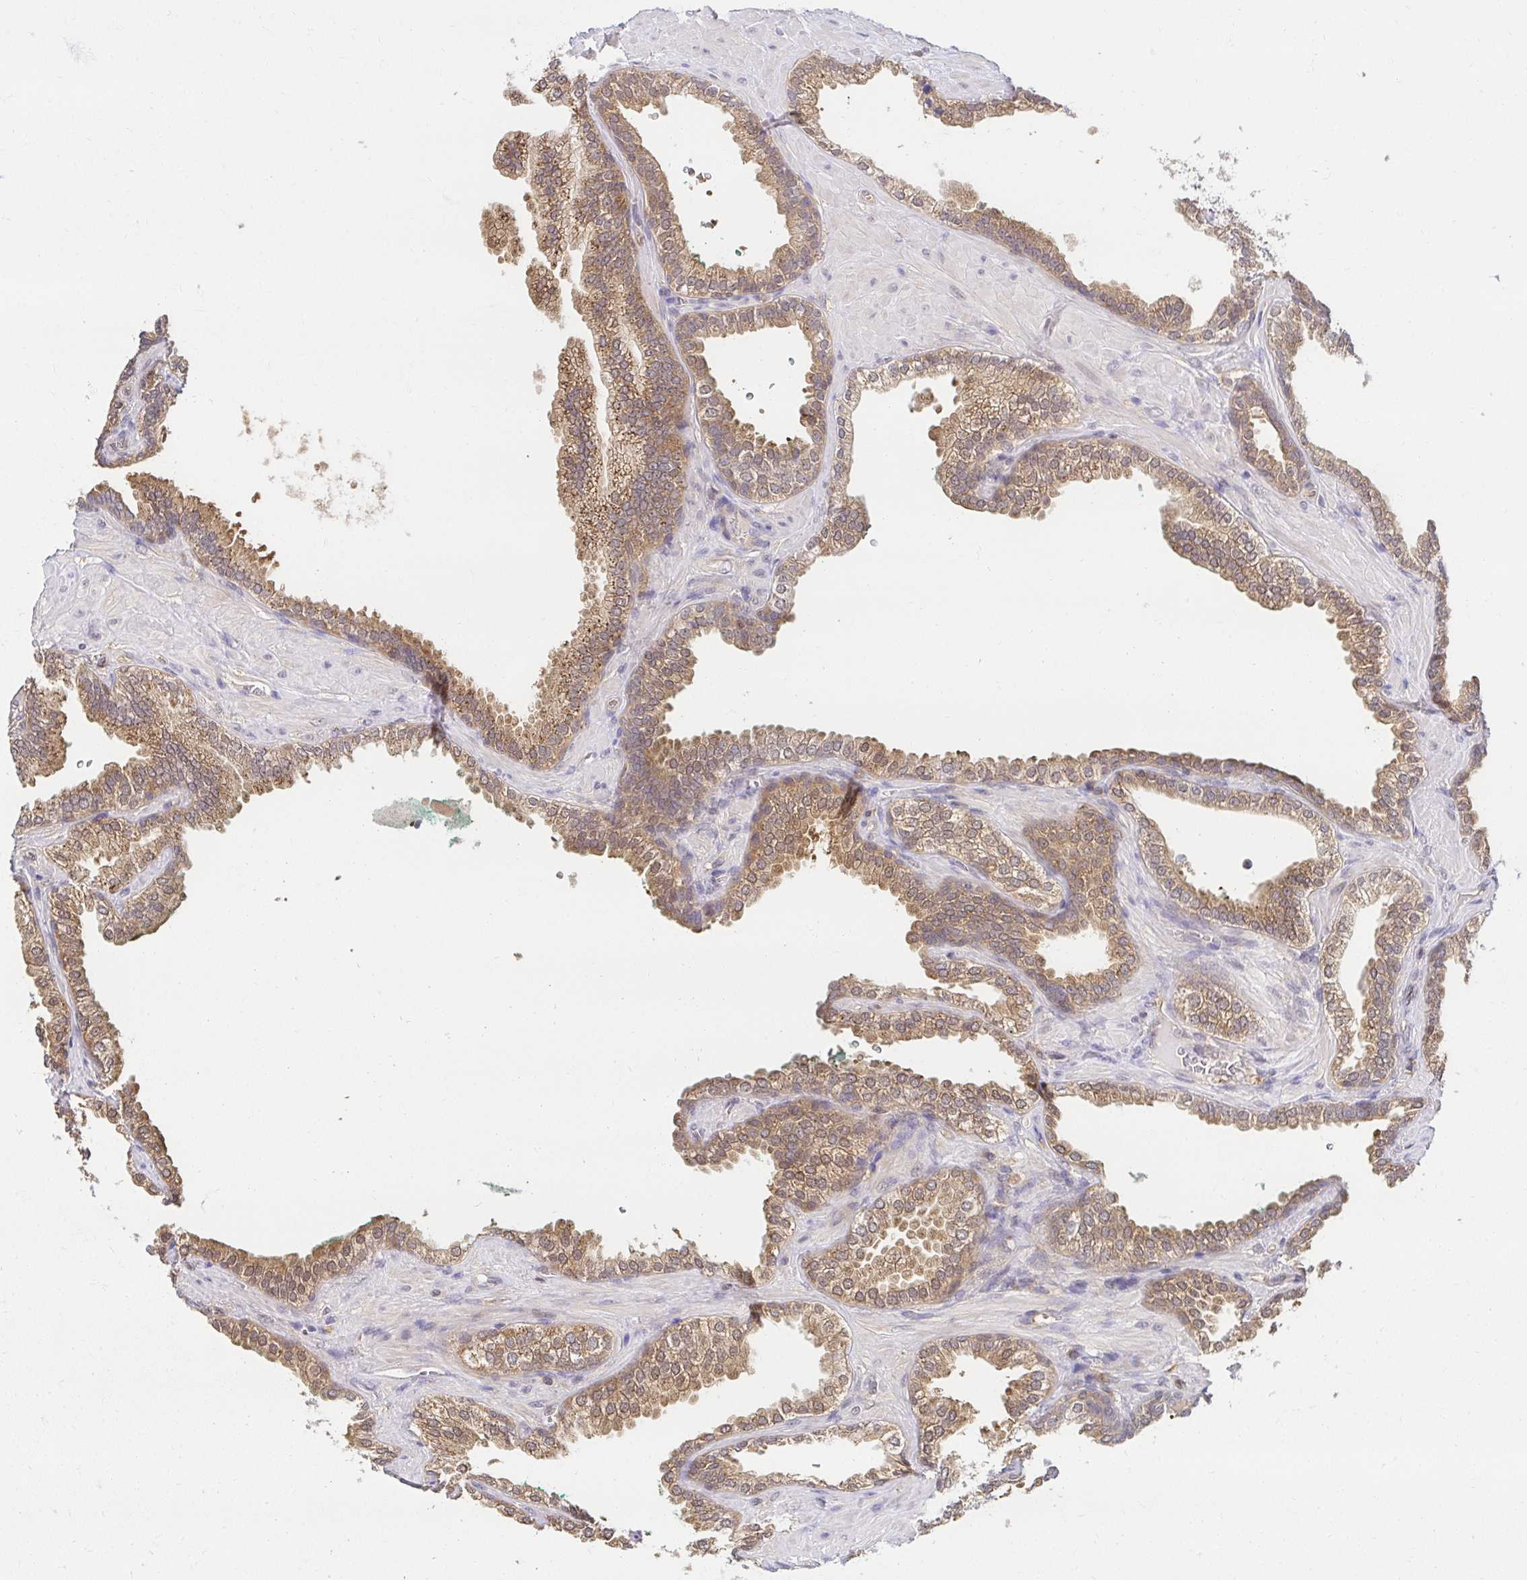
{"staining": {"intensity": "moderate", "quantity": ">75%", "location": "cytoplasmic/membranous,nuclear"}, "tissue": "prostate cancer", "cell_type": "Tumor cells", "image_type": "cancer", "snomed": [{"axis": "morphology", "description": "Adenocarcinoma, High grade"}, {"axis": "topography", "description": "Prostate"}], "caption": "The photomicrograph shows immunohistochemical staining of high-grade adenocarcinoma (prostate). There is moderate cytoplasmic/membranous and nuclear positivity is appreciated in approximately >75% of tumor cells.", "gene": "PSMA4", "patient": {"sex": "male", "age": 68}}